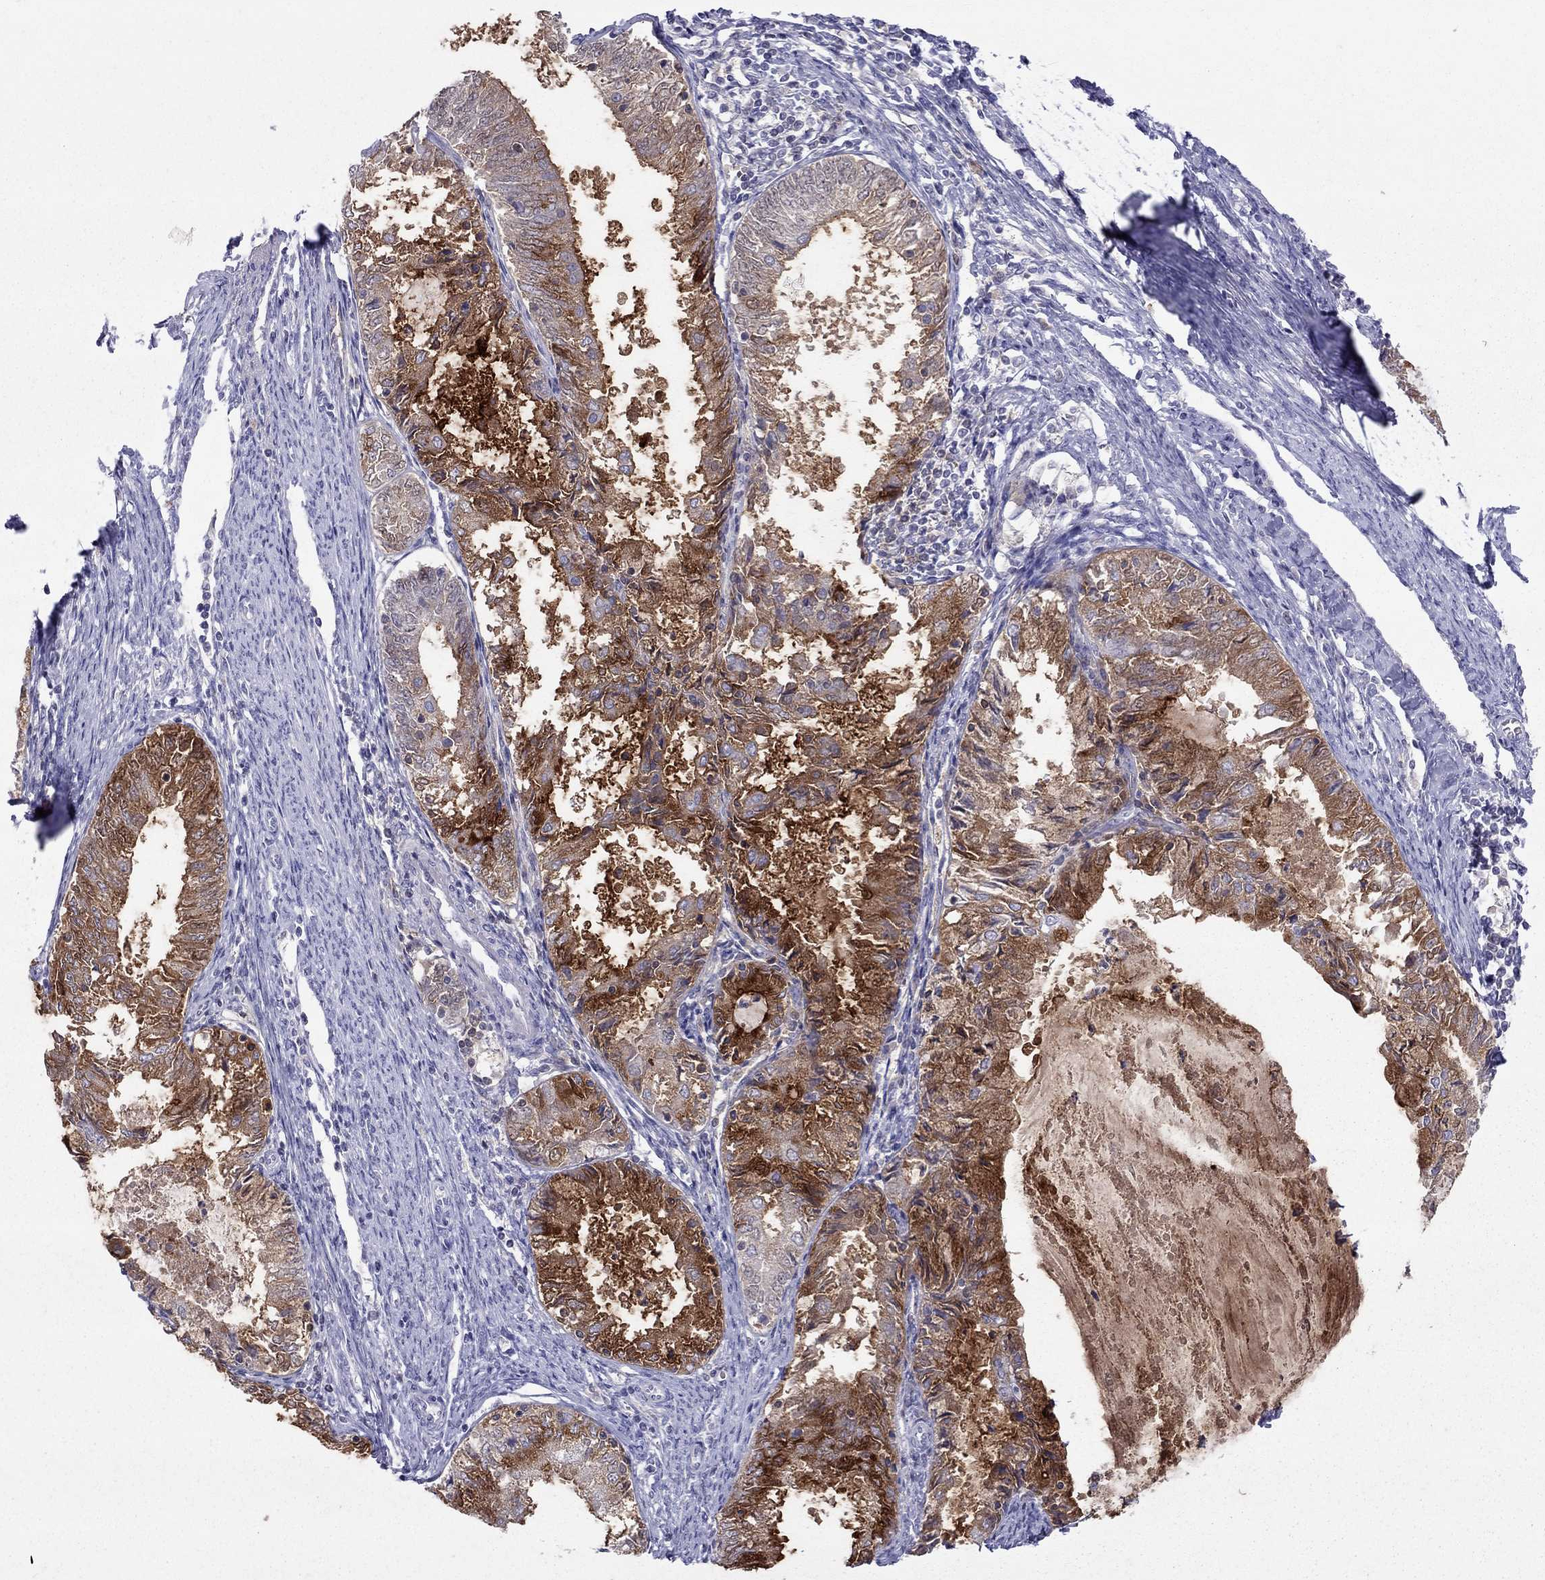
{"staining": {"intensity": "strong", "quantity": "25%-75%", "location": "cytoplasmic/membranous"}, "tissue": "endometrial cancer", "cell_type": "Tumor cells", "image_type": "cancer", "snomed": [{"axis": "morphology", "description": "Adenocarcinoma, NOS"}, {"axis": "topography", "description": "Endometrium"}], "caption": "Immunohistochemistry (IHC) of human endometrial adenocarcinoma shows high levels of strong cytoplasmic/membranous expression in approximately 25%-75% of tumor cells. (brown staining indicates protein expression, while blue staining denotes nuclei).", "gene": "MUC16", "patient": {"sex": "female", "age": 57}}